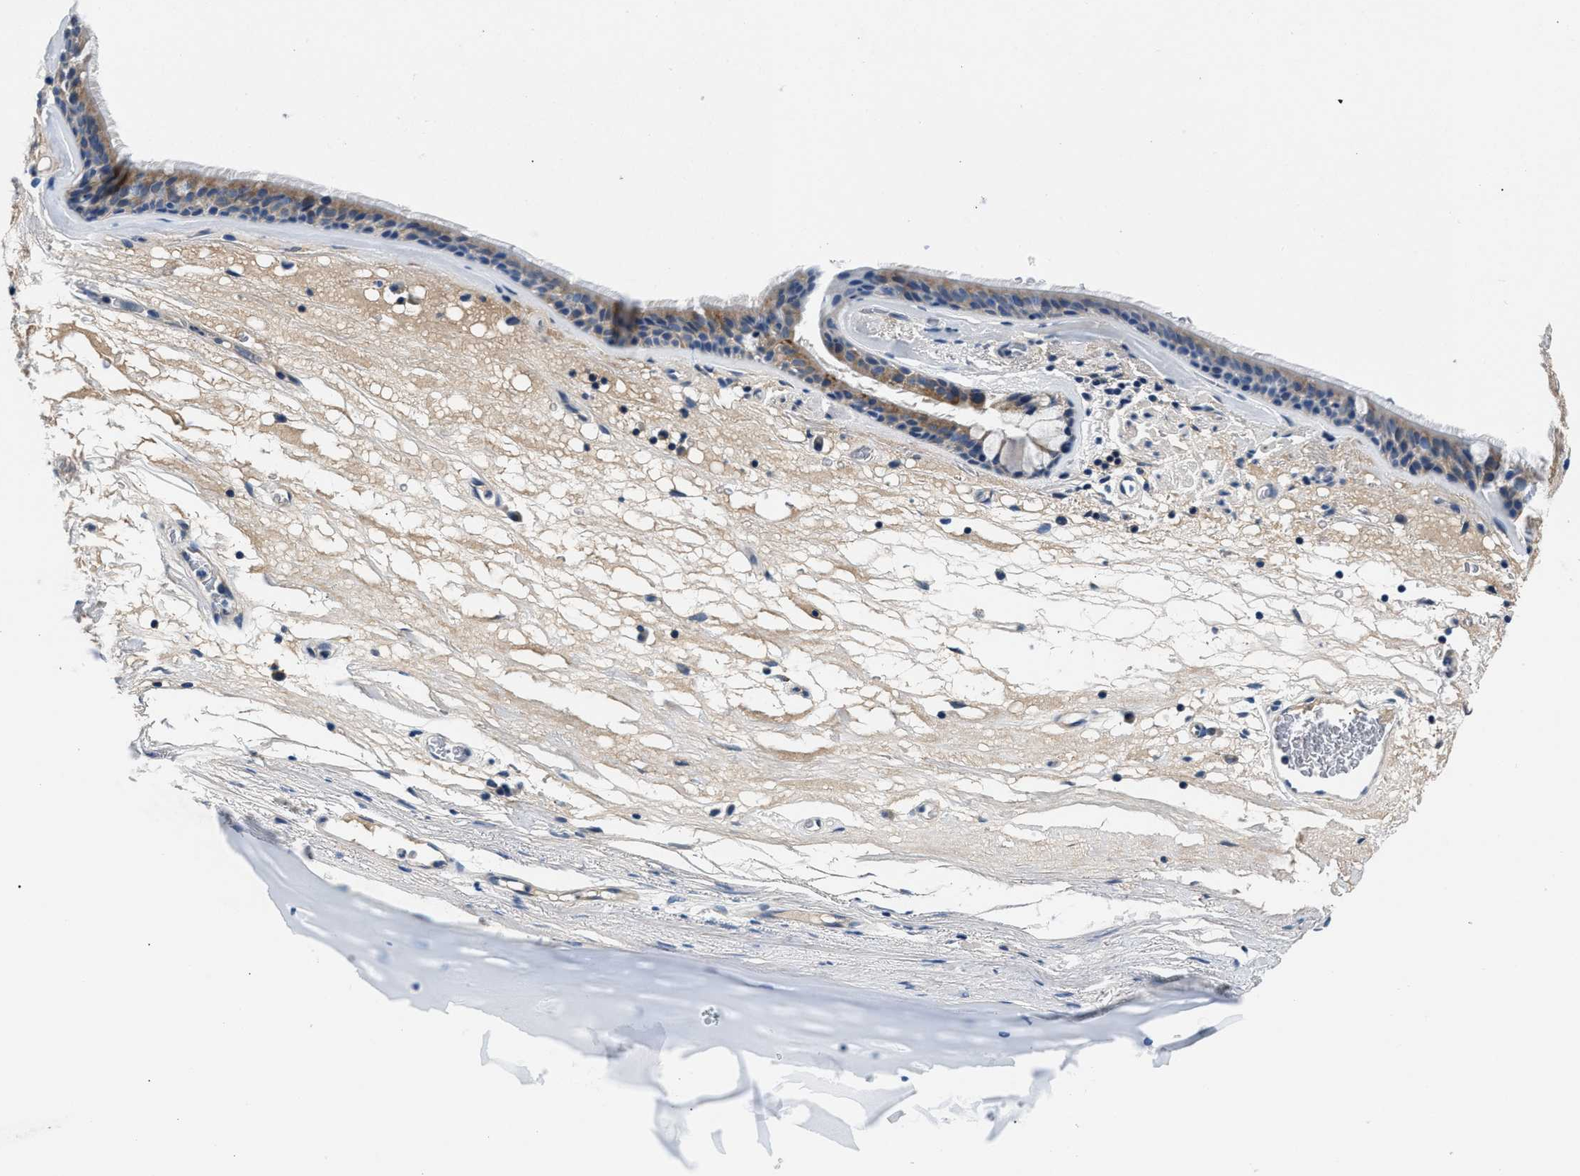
{"staining": {"intensity": "moderate", "quantity": ">75%", "location": "cytoplasmic/membranous"}, "tissue": "bronchus", "cell_type": "Respiratory epithelial cells", "image_type": "normal", "snomed": [{"axis": "morphology", "description": "Normal tissue, NOS"}, {"axis": "topography", "description": "Cartilage tissue"}], "caption": "Protein expression analysis of normal bronchus exhibits moderate cytoplasmic/membranous staining in about >75% of respiratory epithelial cells.", "gene": "CDRT4", "patient": {"sex": "female", "age": 63}}